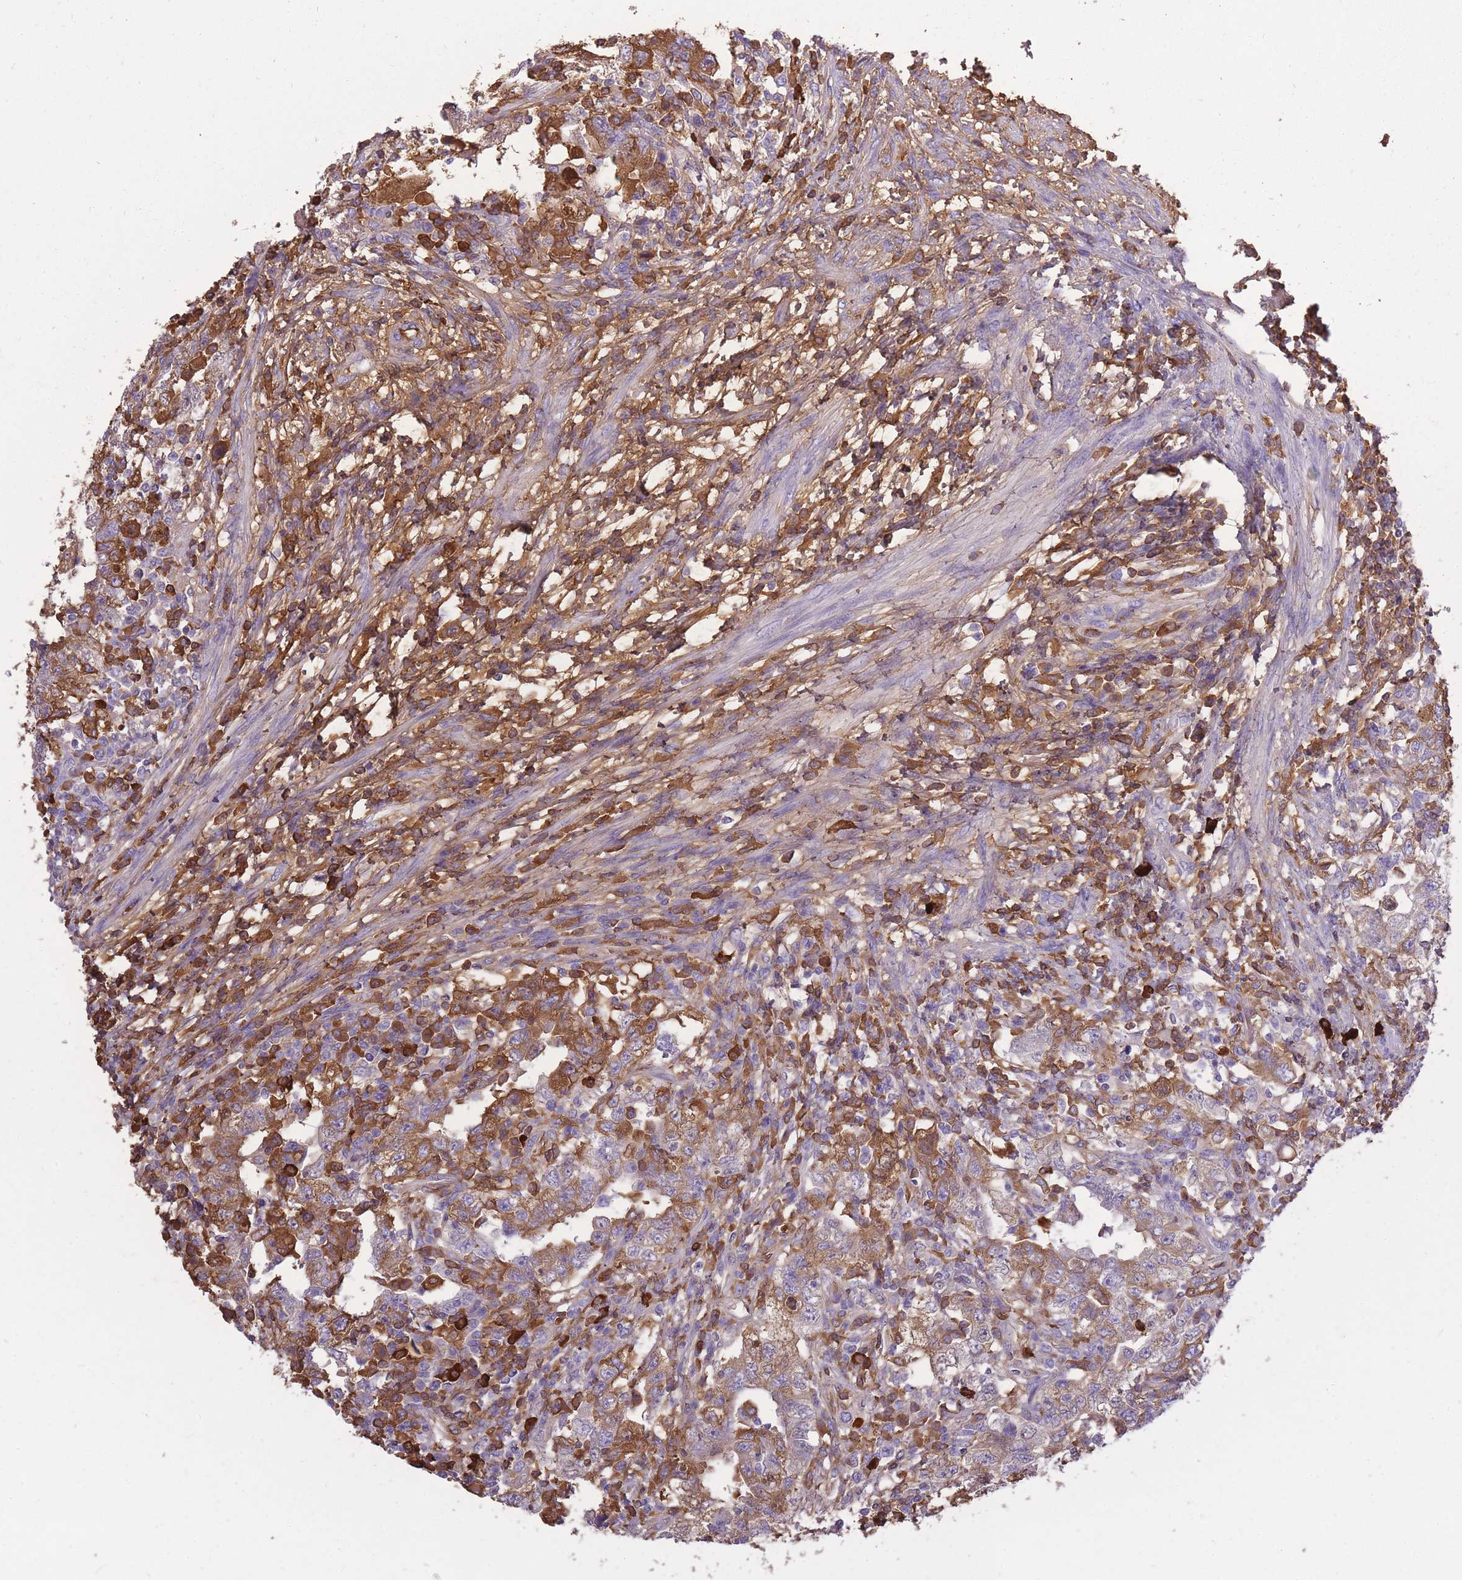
{"staining": {"intensity": "moderate", "quantity": "25%-75%", "location": "cytoplasmic/membranous"}, "tissue": "testis cancer", "cell_type": "Tumor cells", "image_type": "cancer", "snomed": [{"axis": "morphology", "description": "Carcinoma, Embryonal, NOS"}, {"axis": "topography", "description": "Testis"}], "caption": "IHC image of neoplastic tissue: testis cancer (embryonal carcinoma) stained using immunohistochemistry (IHC) demonstrates medium levels of moderate protein expression localized specifically in the cytoplasmic/membranous of tumor cells, appearing as a cytoplasmic/membranous brown color.", "gene": "IGKV1D-42", "patient": {"sex": "male", "age": 26}}